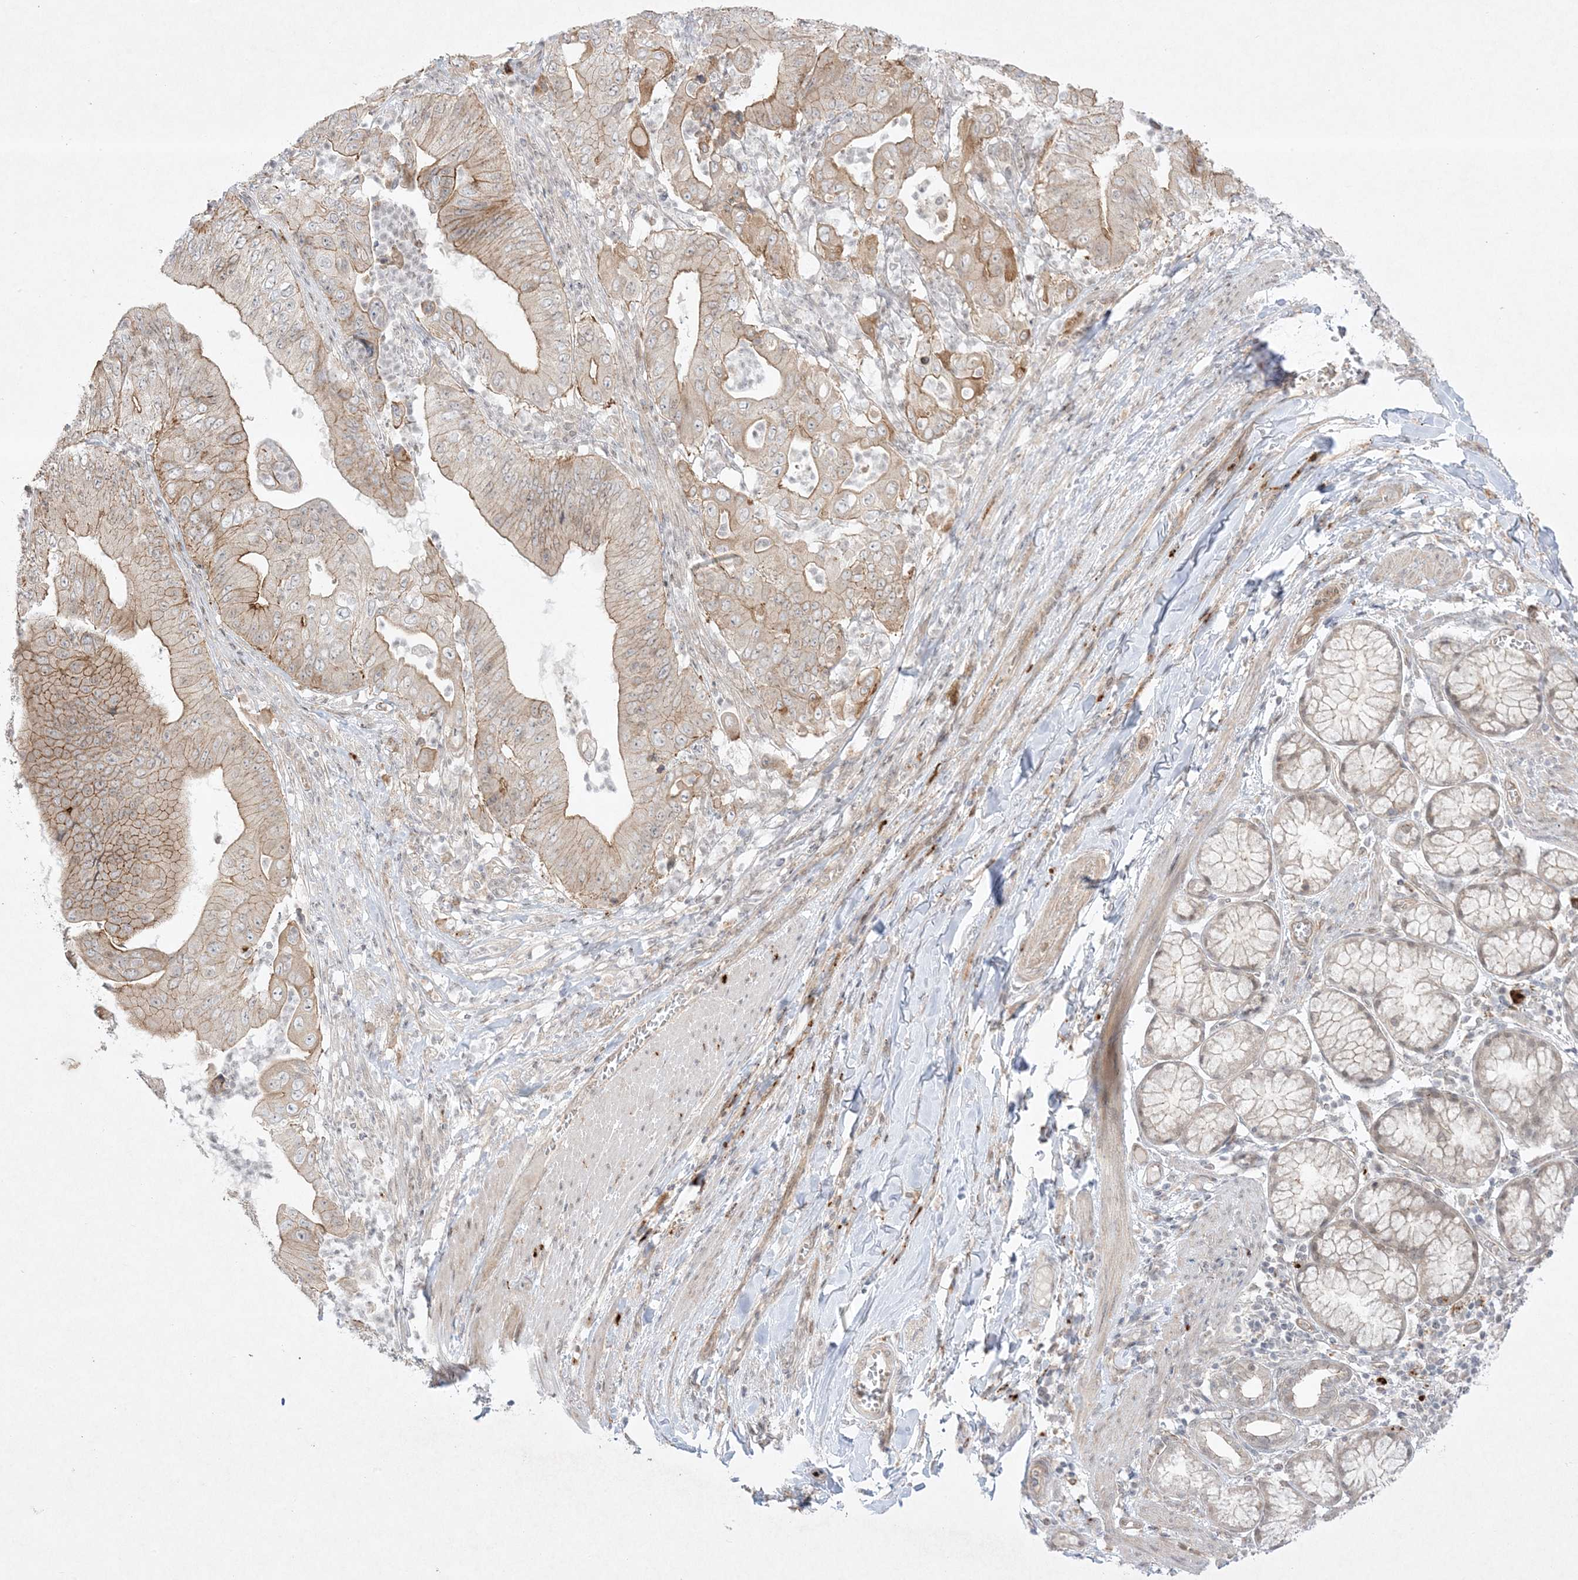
{"staining": {"intensity": "moderate", "quantity": "25%-75%", "location": "cytoplasmic/membranous"}, "tissue": "pancreatic cancer", "cell_type": "Tumor cells", "image_type": "cancer", "snomed": [{"axis": "morphology", "description": "Adenocarcinoma, NOS"}, {"axis": "topography", "description": "Pancreas"}], "caption": "Pancreatic cancer tissue reveals moderate cytoplasmic/membranous expression in approximately 25%-75% of tumor cells, visualized by immunohistochemistry. (IHC, brightfield microscopy, high magnification).", "gene": "PTK6", "patient": {"sex": "female", "age": 77}}